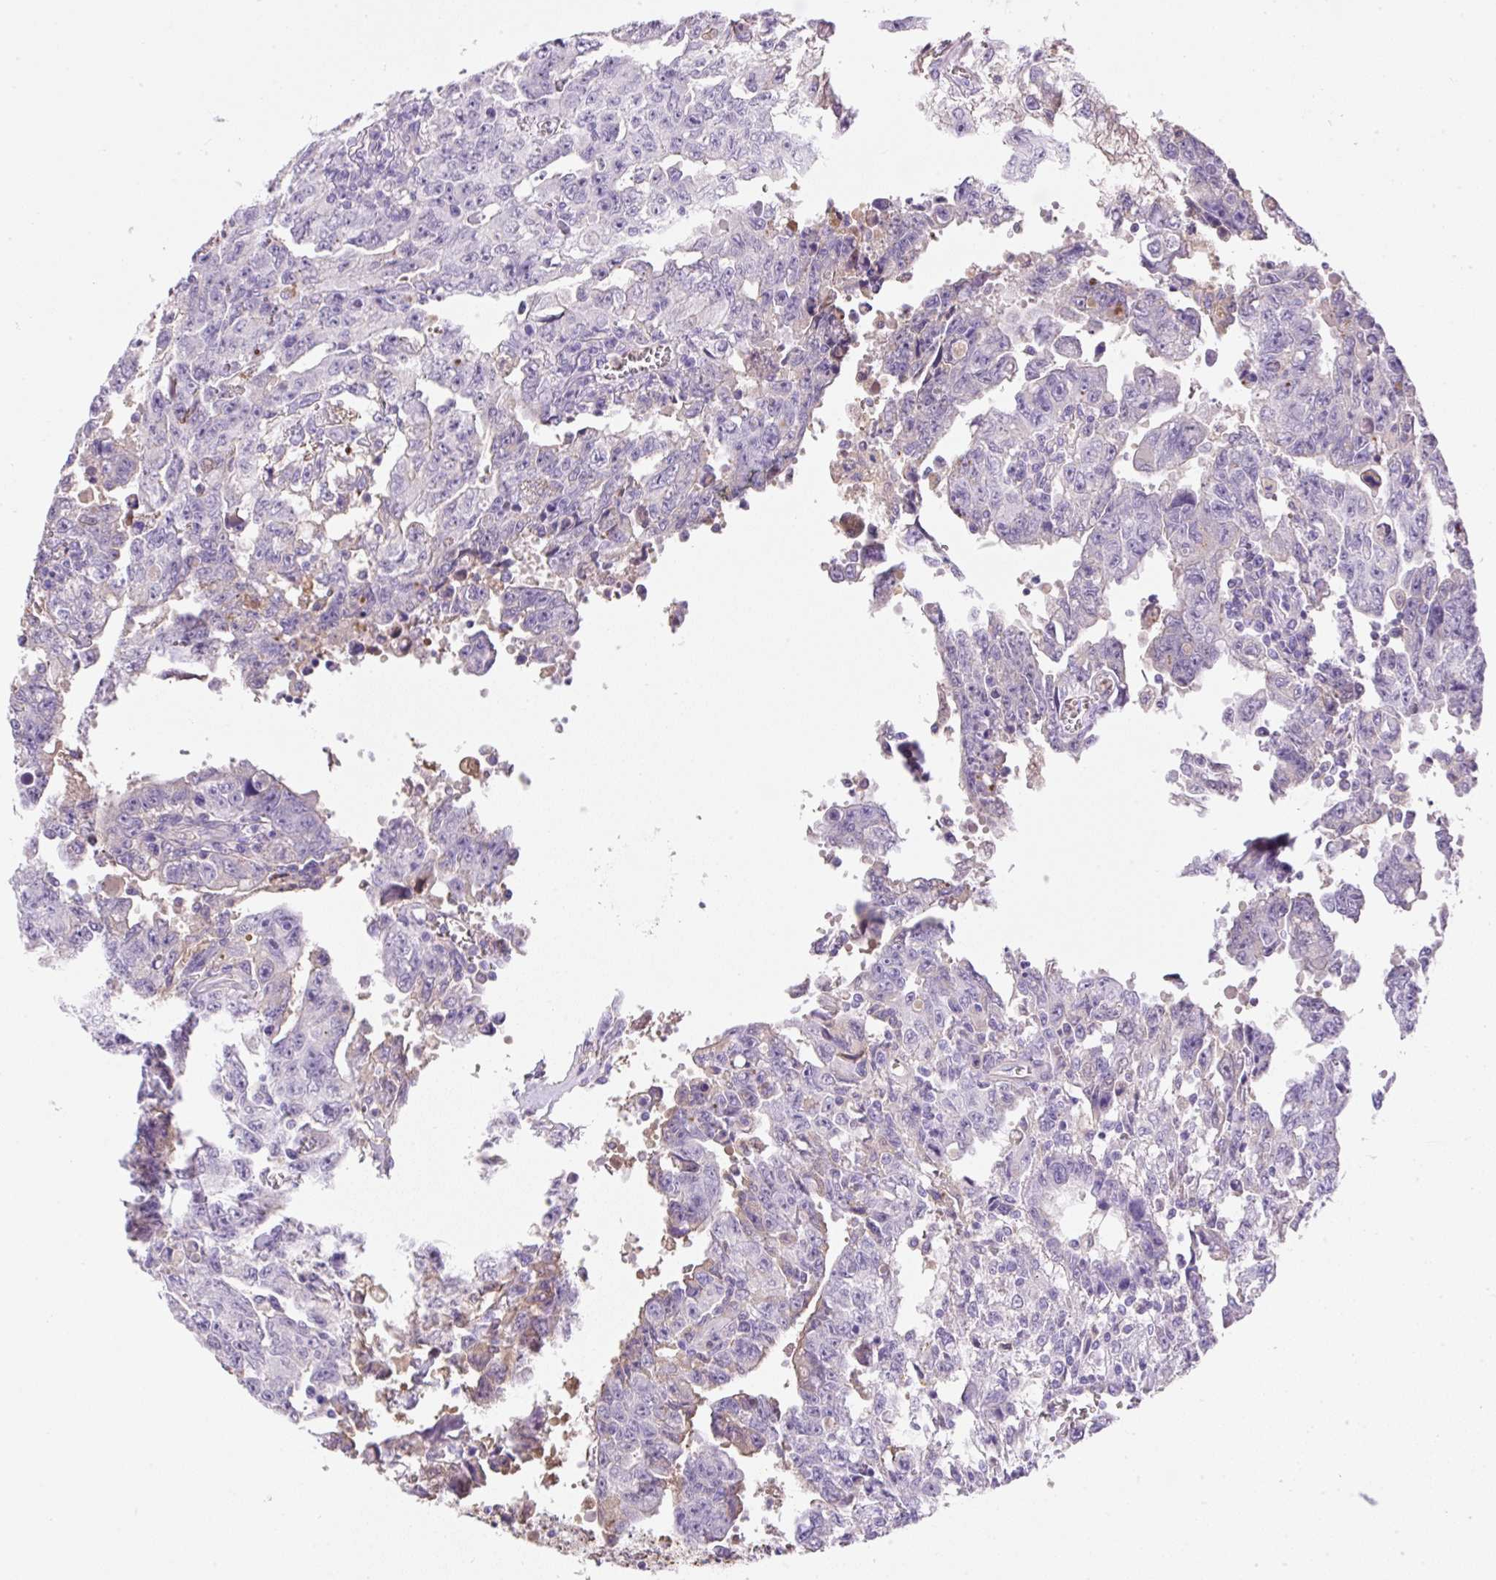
{"staining": {"intensity": "negative", "quantity": "none", "location": "none"}, "tissue": "testis cancer", "cell_type": "Tumor cells", "image_type": "cancer", "snomed": [{"axis": "morphology", "description": "Carcinoma, Embryonal, NOS"}, {"axis": "topography", "description": "Testis"}], "caption": "Tumor cells show no significant positivity in embryonal carcinoma (testis).", "gene": "TDRD15", "patient": {"sex": "male", "age": 24}}